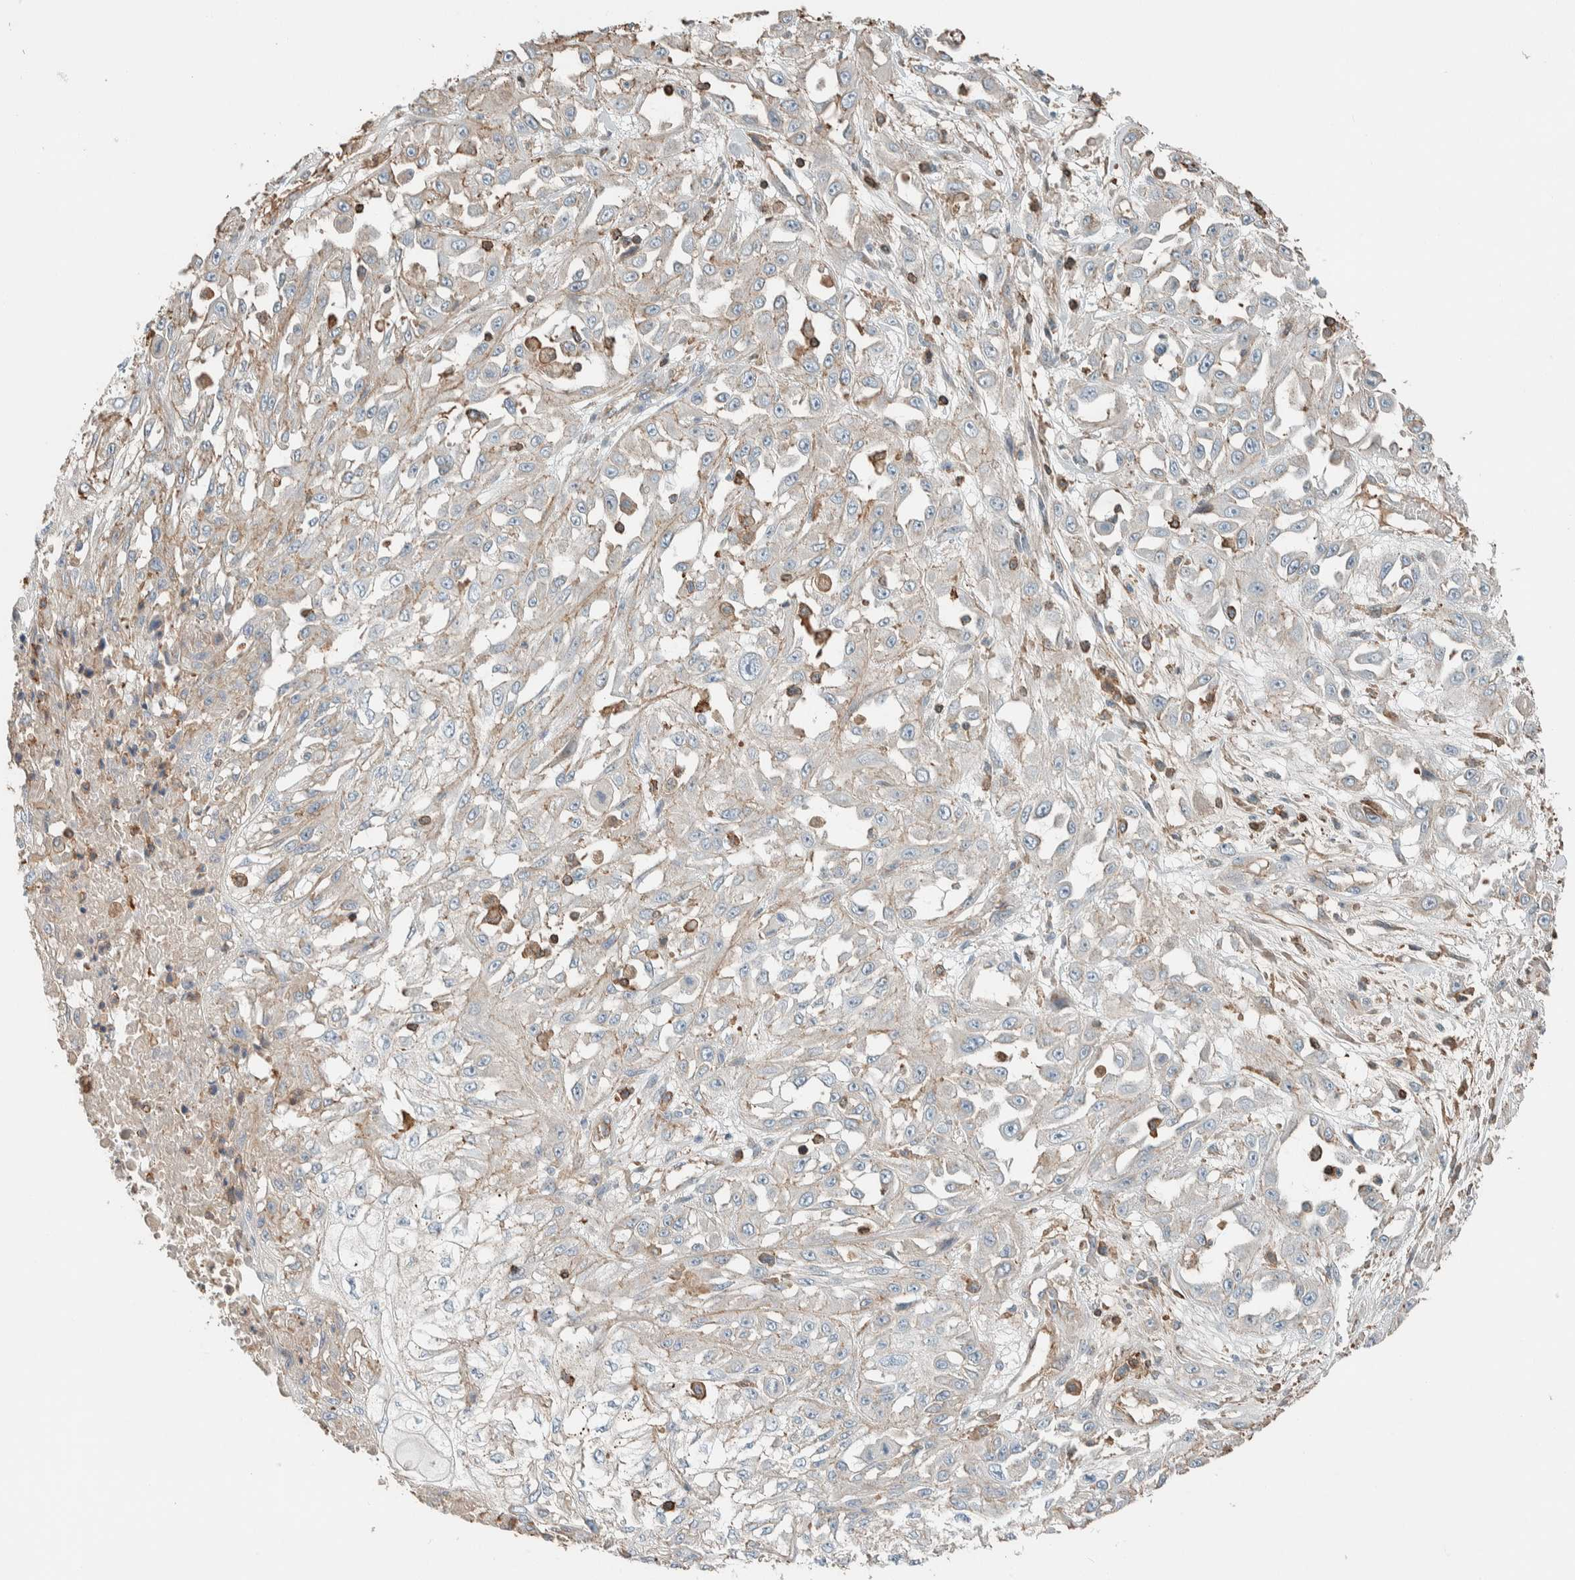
{"staining": {"intensity": "negative", "quantity": "none", "location": "none"}, "tissue": "skin cancer", "cell_type": "Tumor cells", "image_type": "cancer", "snomed": [{"axis": "morphology", "description": "Squamous cell carcinoma, NOS"}, {"axis": "morphology", "description": "Squamous cell carcinoma, metastatic, NOS"}, {"axis": "topography", "description": "Skin"}, {"axis": "topography", "description": "Lymph node"}], "caption": "An IHC photomicrograph of skin cancer (squamous cell carcinoma) is shown. There is no staining in tumor cells of skin cancer (squamous cell carcinoma).", "gene": "CTBP2", "patient": {"sex": "male", "age": 75}}